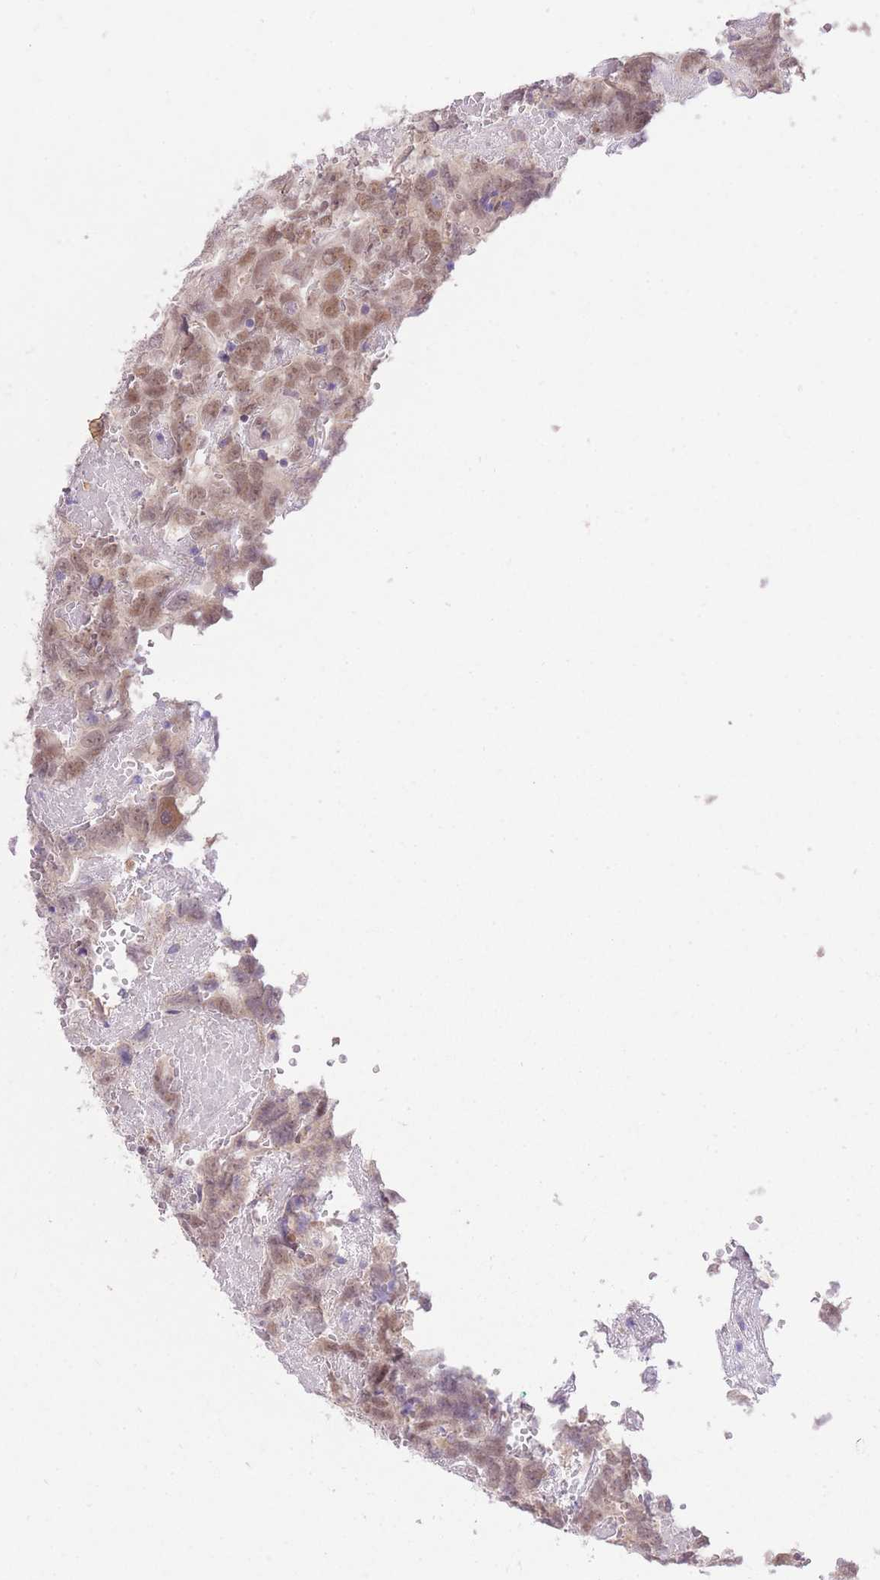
{"staining": {"intensity": "moderate", "quantity": ">75%", "location": "nuclear"}, "tissue": "testis cancer", "cell_type": "Tumor cells", "image_type": "cancer", "snomed": [{"axis": "morphology", "description": "Carcinoma, Embryonal, NOS"}, {"axis": "topography", "description": "Testis"}], "caption": "Immunohistochemical staining of testis cancer shows medium levels of moderate nuclear positivity in about >75% of tumor cells.", "gene": "UBXN7", "patient": {"sex": "male", "age": 45}}